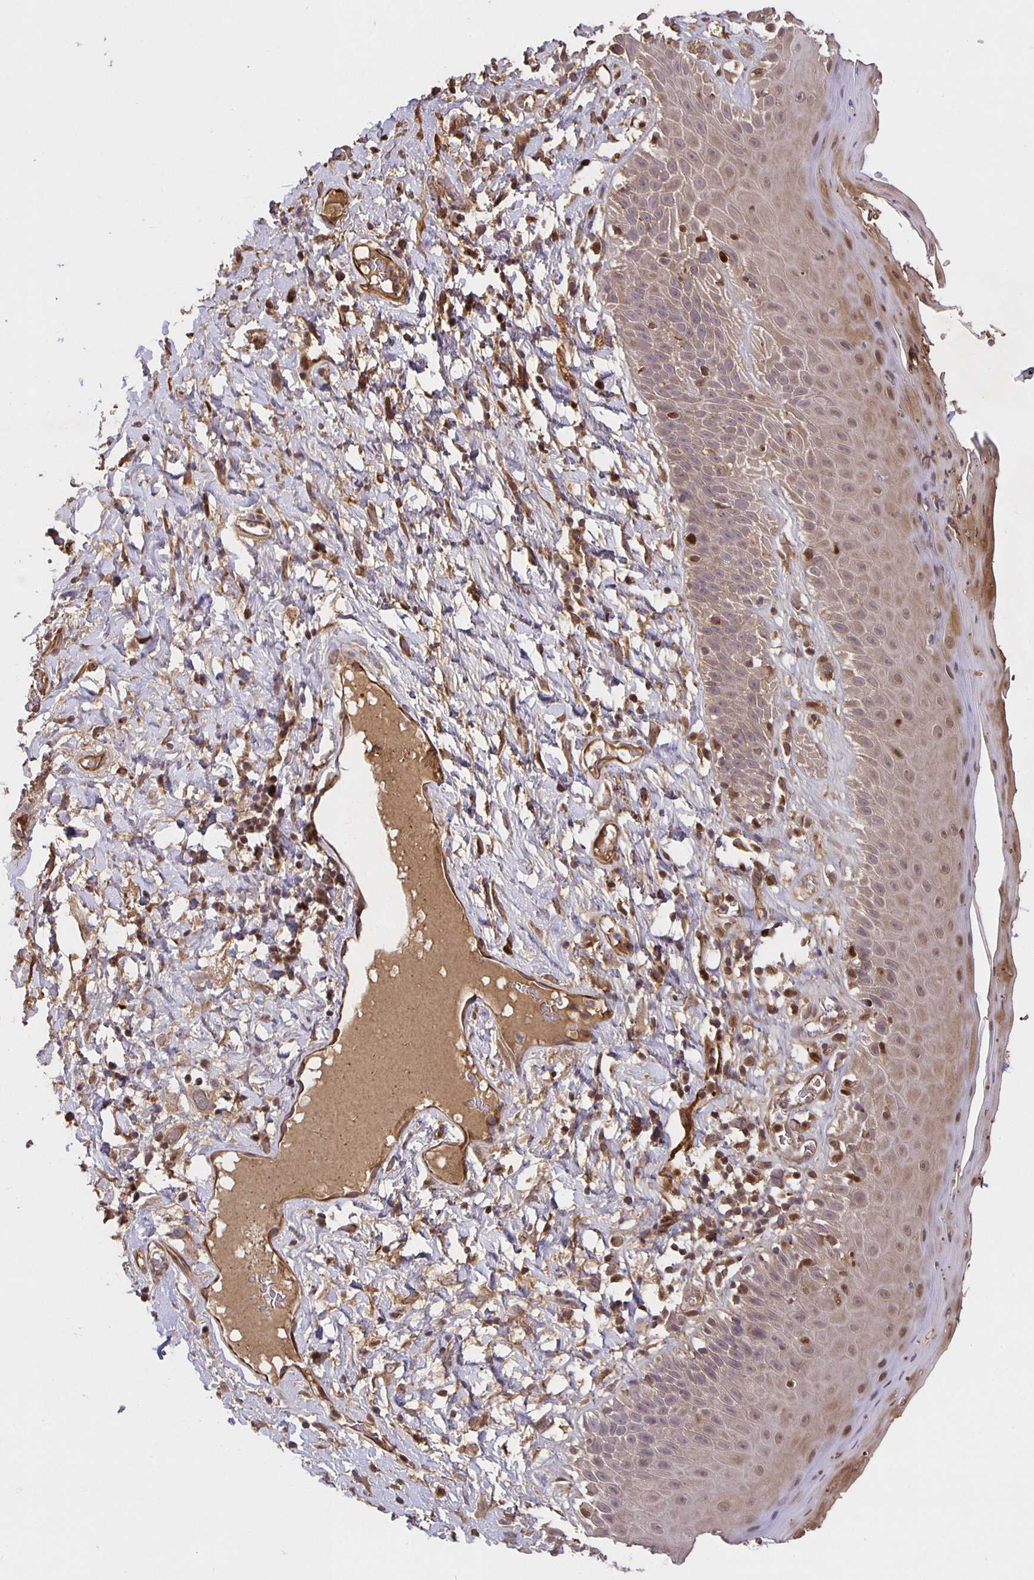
{"staining": {"intensity": "weak", "quantity": "25%-75%", "location": "cytoplasmic/membranous,nuclear"}, "tissue": "skin", "cell_type": "Epidermal cells", "image_type": "normal", "snomed": [{"axis": "morphology", "description": "Normal tissue, NOS"}, {"axis": "topography", "description": "Anal"}], "caption": "Approximately 25%-75% of epidermal cells in unremarkable skin show weak cytoplasmic/membranous,nuclear protein positivity as visualized by brown immunohistochemical staining.", "gene": "NOG", "patient": {"sex": "male", "age": 78}}